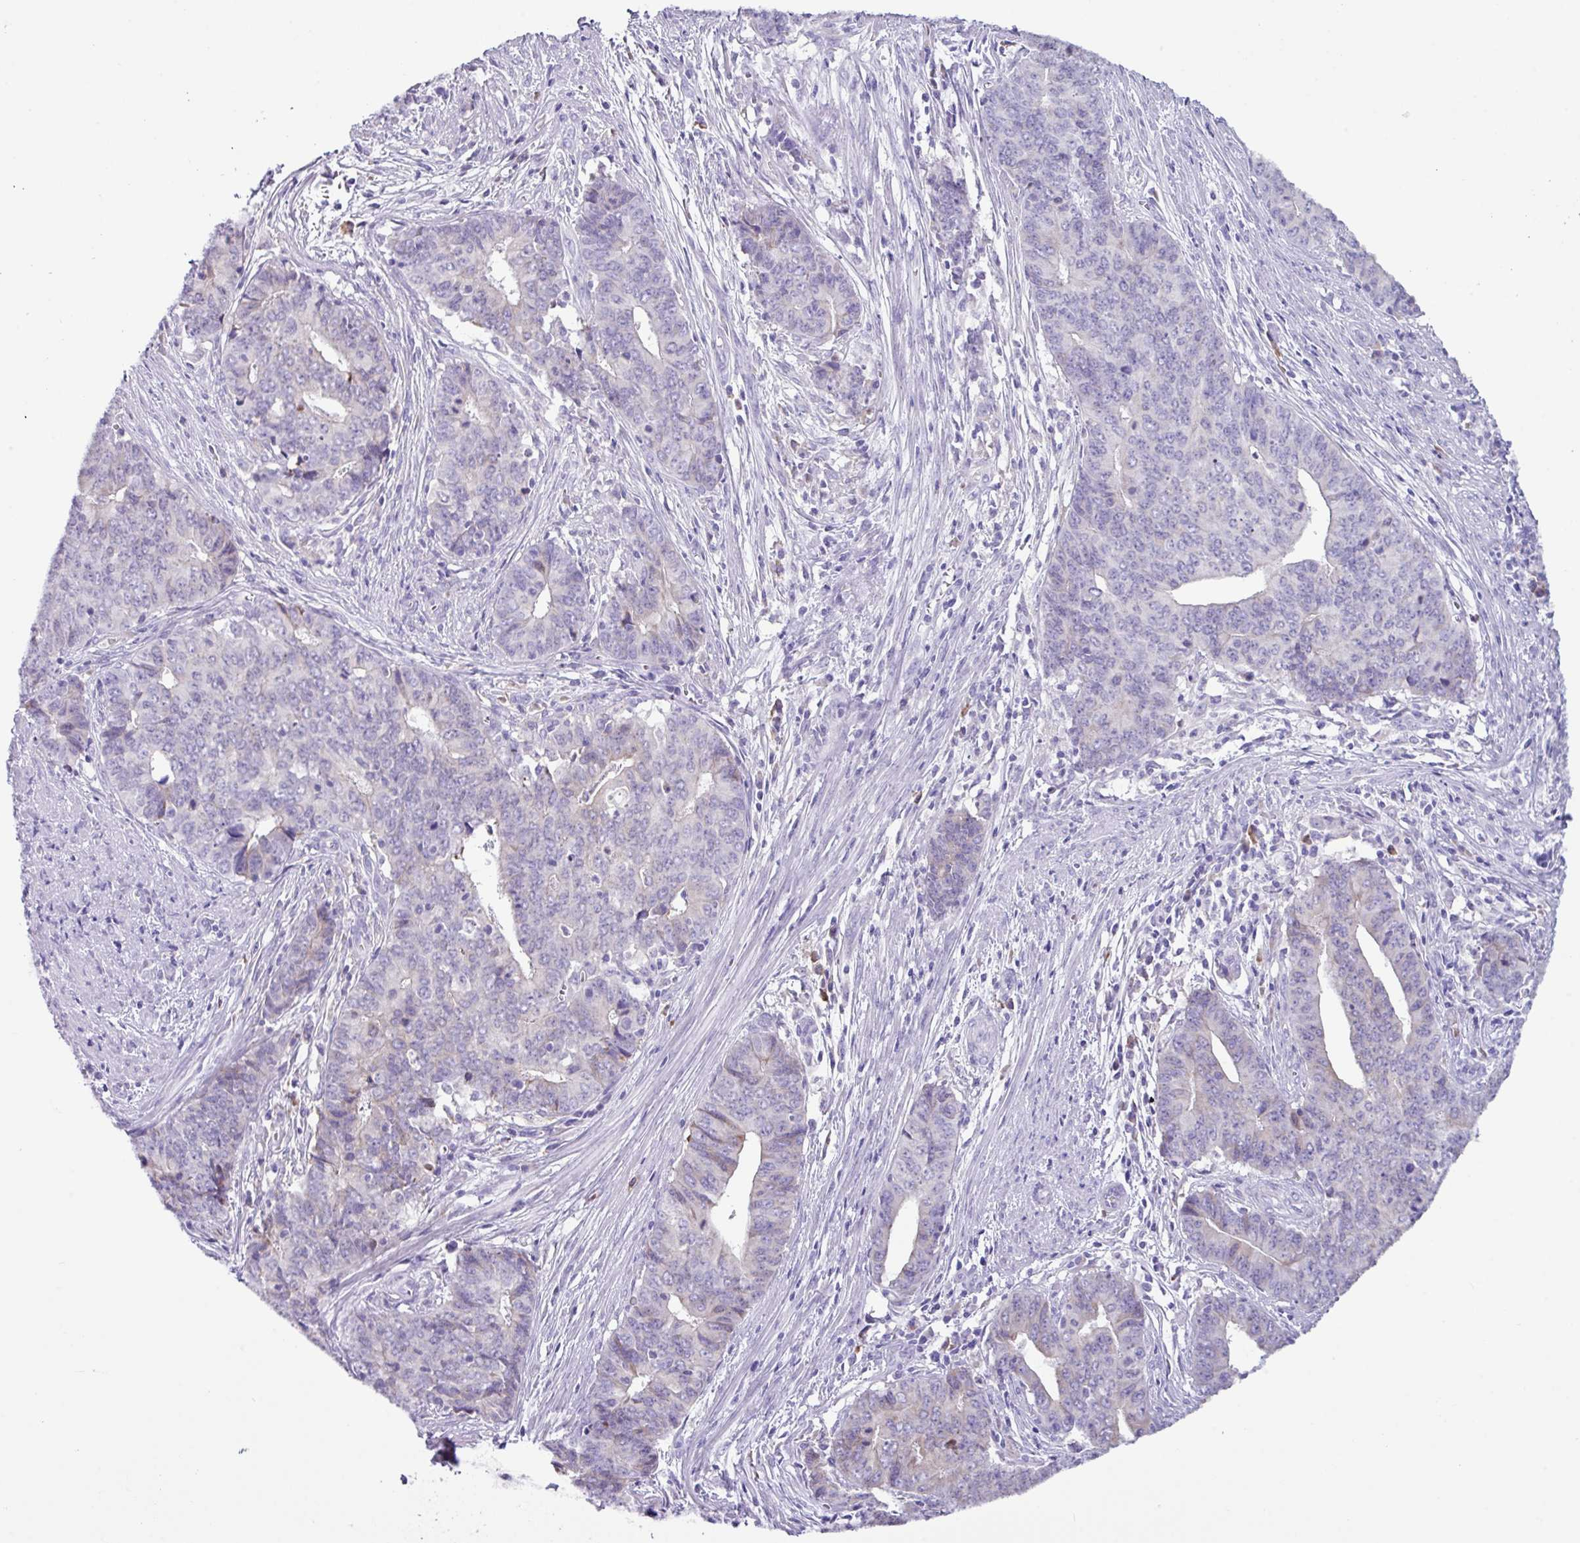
{"staining": {"intensity": "negative", "quantity": "none", "location": "none"}, "tissue": "endometrial cancer", "cell_type": "Tumor cells", "image_type": "cancer", "snomed": [{"axis": "morphology", "description": "Adenocarcinoma, NOS"}, {"axis": "topography", "description": "Endometrium"}], "caption": "High power microscopy photomicrograph of an immunohistochemistry (IHC) histopathology image of endometrial adenocarcinoma, revealing no significant positivity in tumor cells.", "gene": "RGS21", "patient": {"sex": "female", "age": 59}}